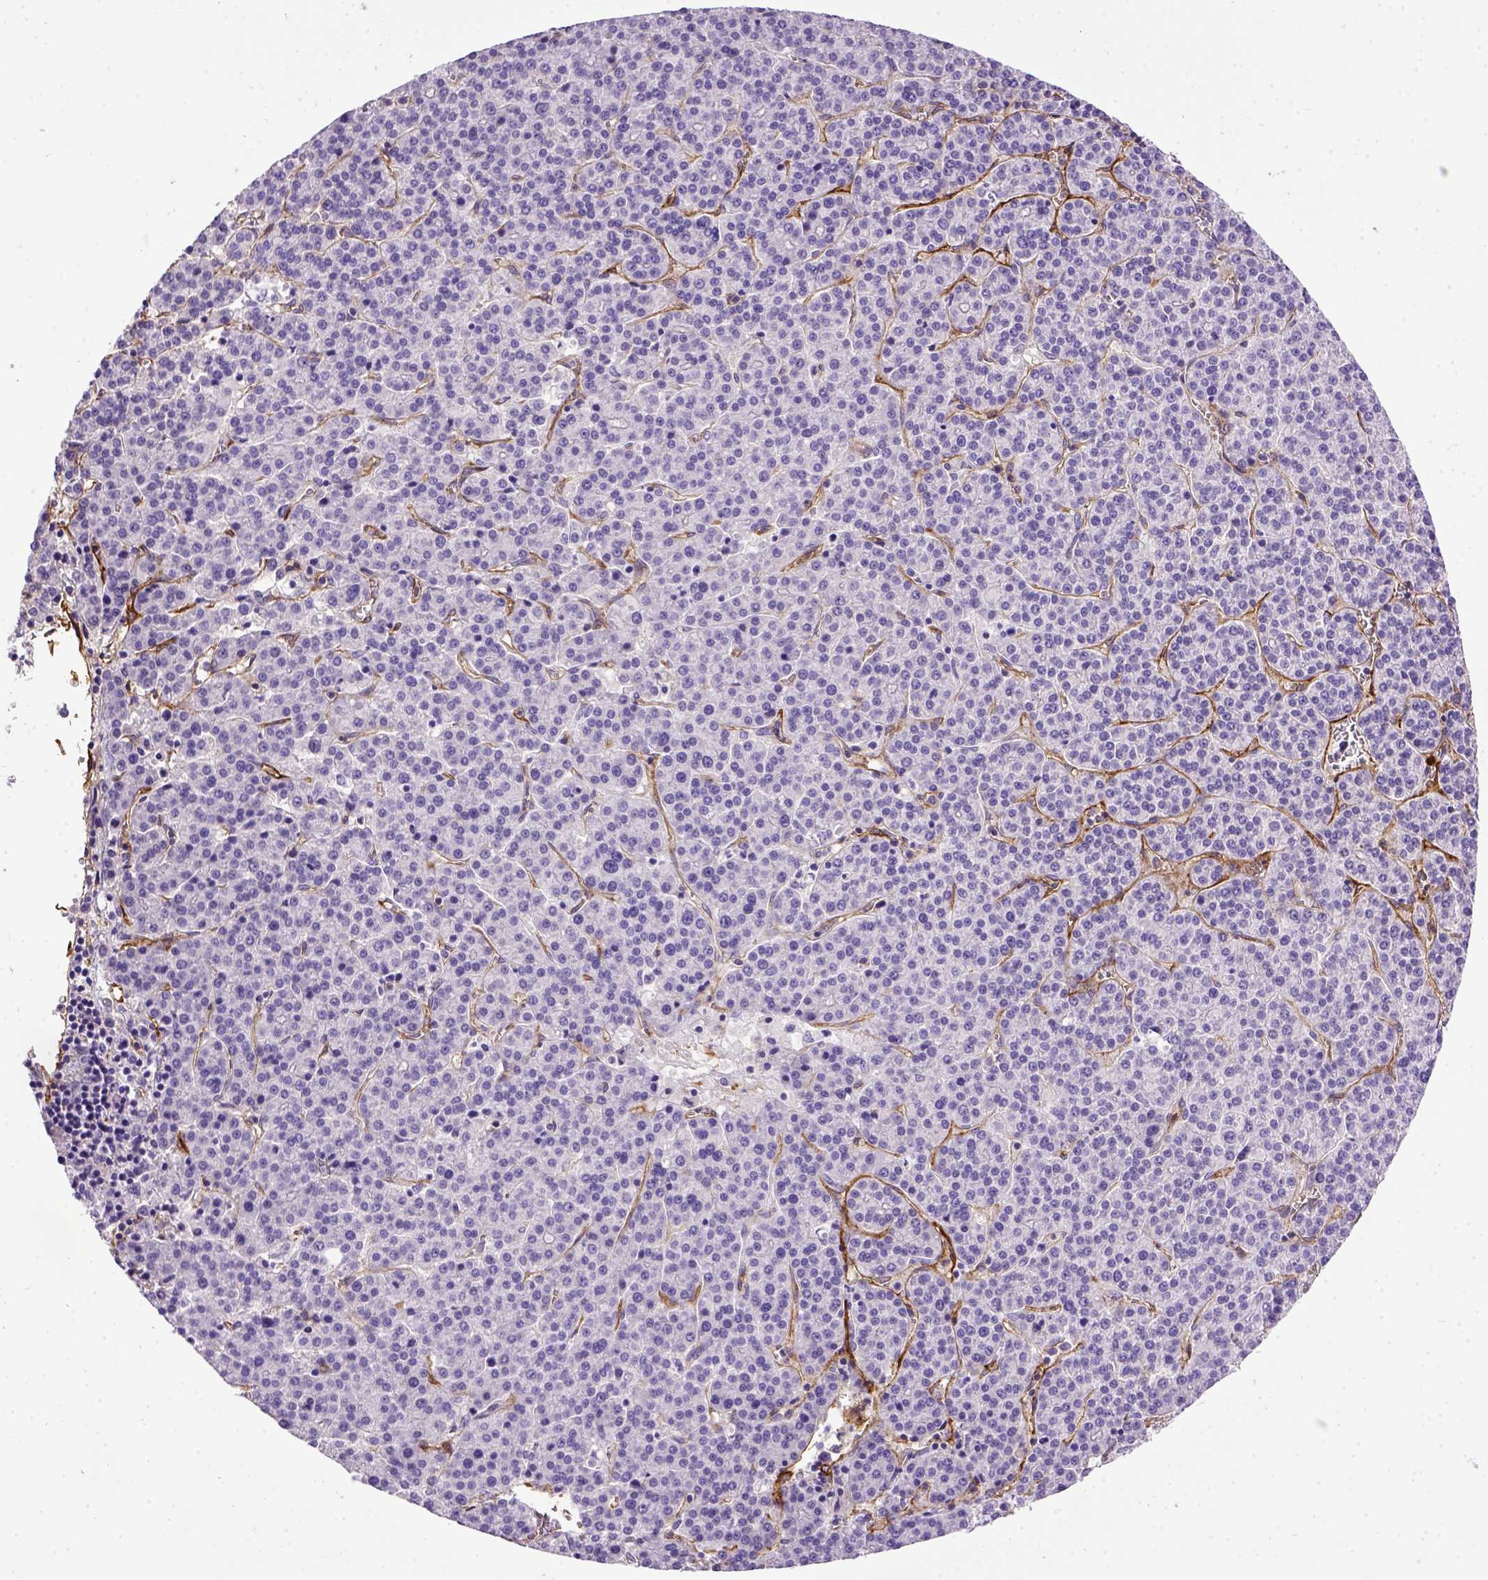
{"staining": {"intensity": "negative", "quantity": "none", "location": "none"}, "tissue": "liver cancer", "cell_type": "Tumor cells", "image_type": "cancer", "snomed": [{"axis": "morphology", "description": "Carcinoma, Hepatocellular, NOS"}, {"axis": "topography", "description": "Liver"}], "caption": "Immunohistochemistry (IHC) micrograph of human liver cancer stained for a protein (brown), which demonstrates no staining in tumor cells.", "gene": "ENG", "patient": {"sex": "female", "age": 58}}